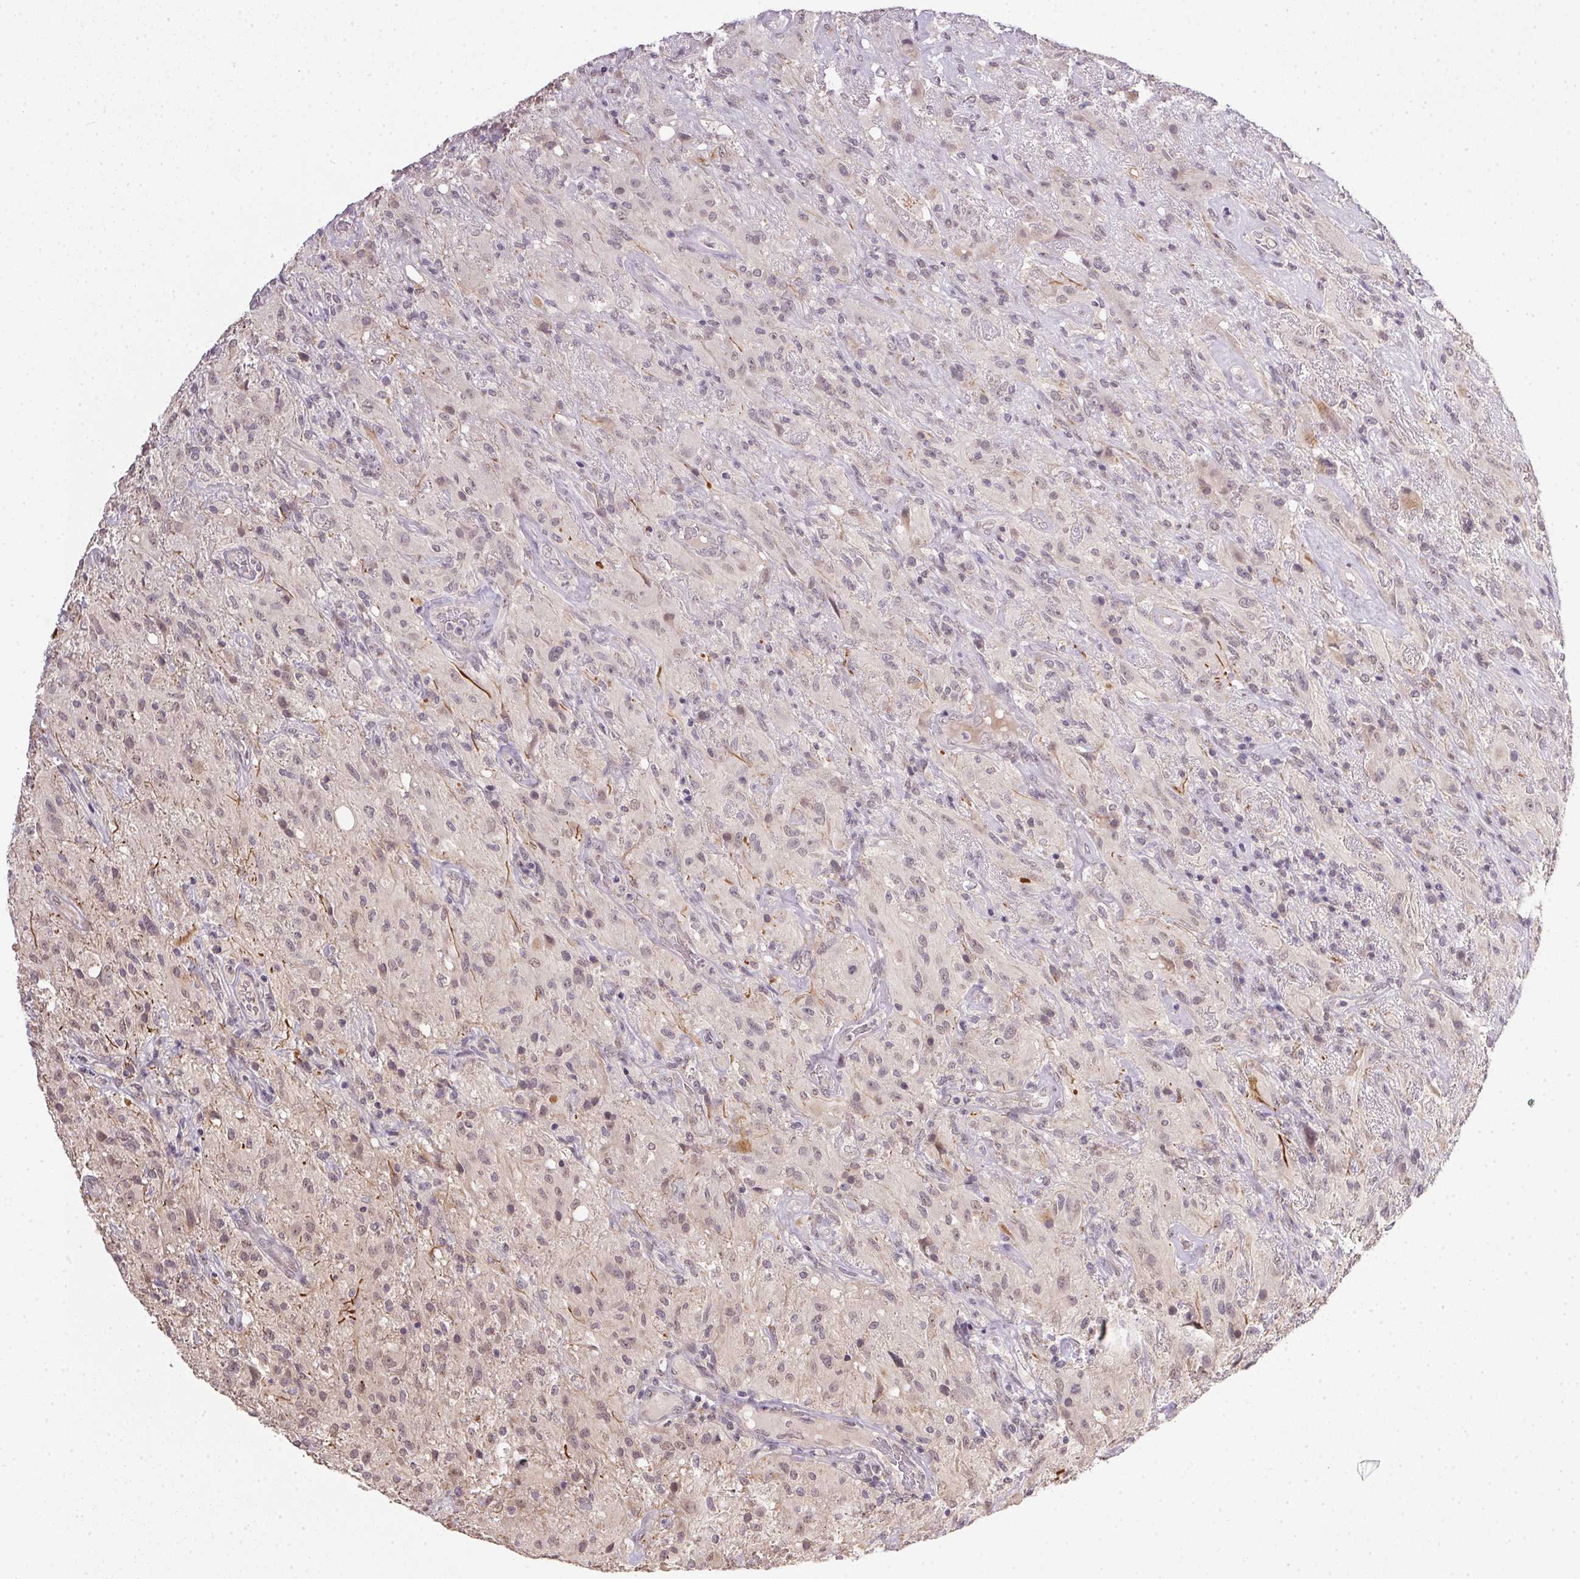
{"staining": {"intensity": "weak", "quantity": "<25%", "location": "nuclear"}, "tissue": "glioma", "cell_type": "Tumor cells", "image_type": "cancer", "snomed": [{"axis": "morphology", "description": "Glioma, malignant, High grade"}, {"axis": "topography", "description": "Brain"}], "caption": "This is an immunohistochemistry histopathology image of human malignant glioma (high-grade). There is no staining in tumor cells.", "gene": "PPP4R4", "patient": {"sex": "male", "age": 46}}